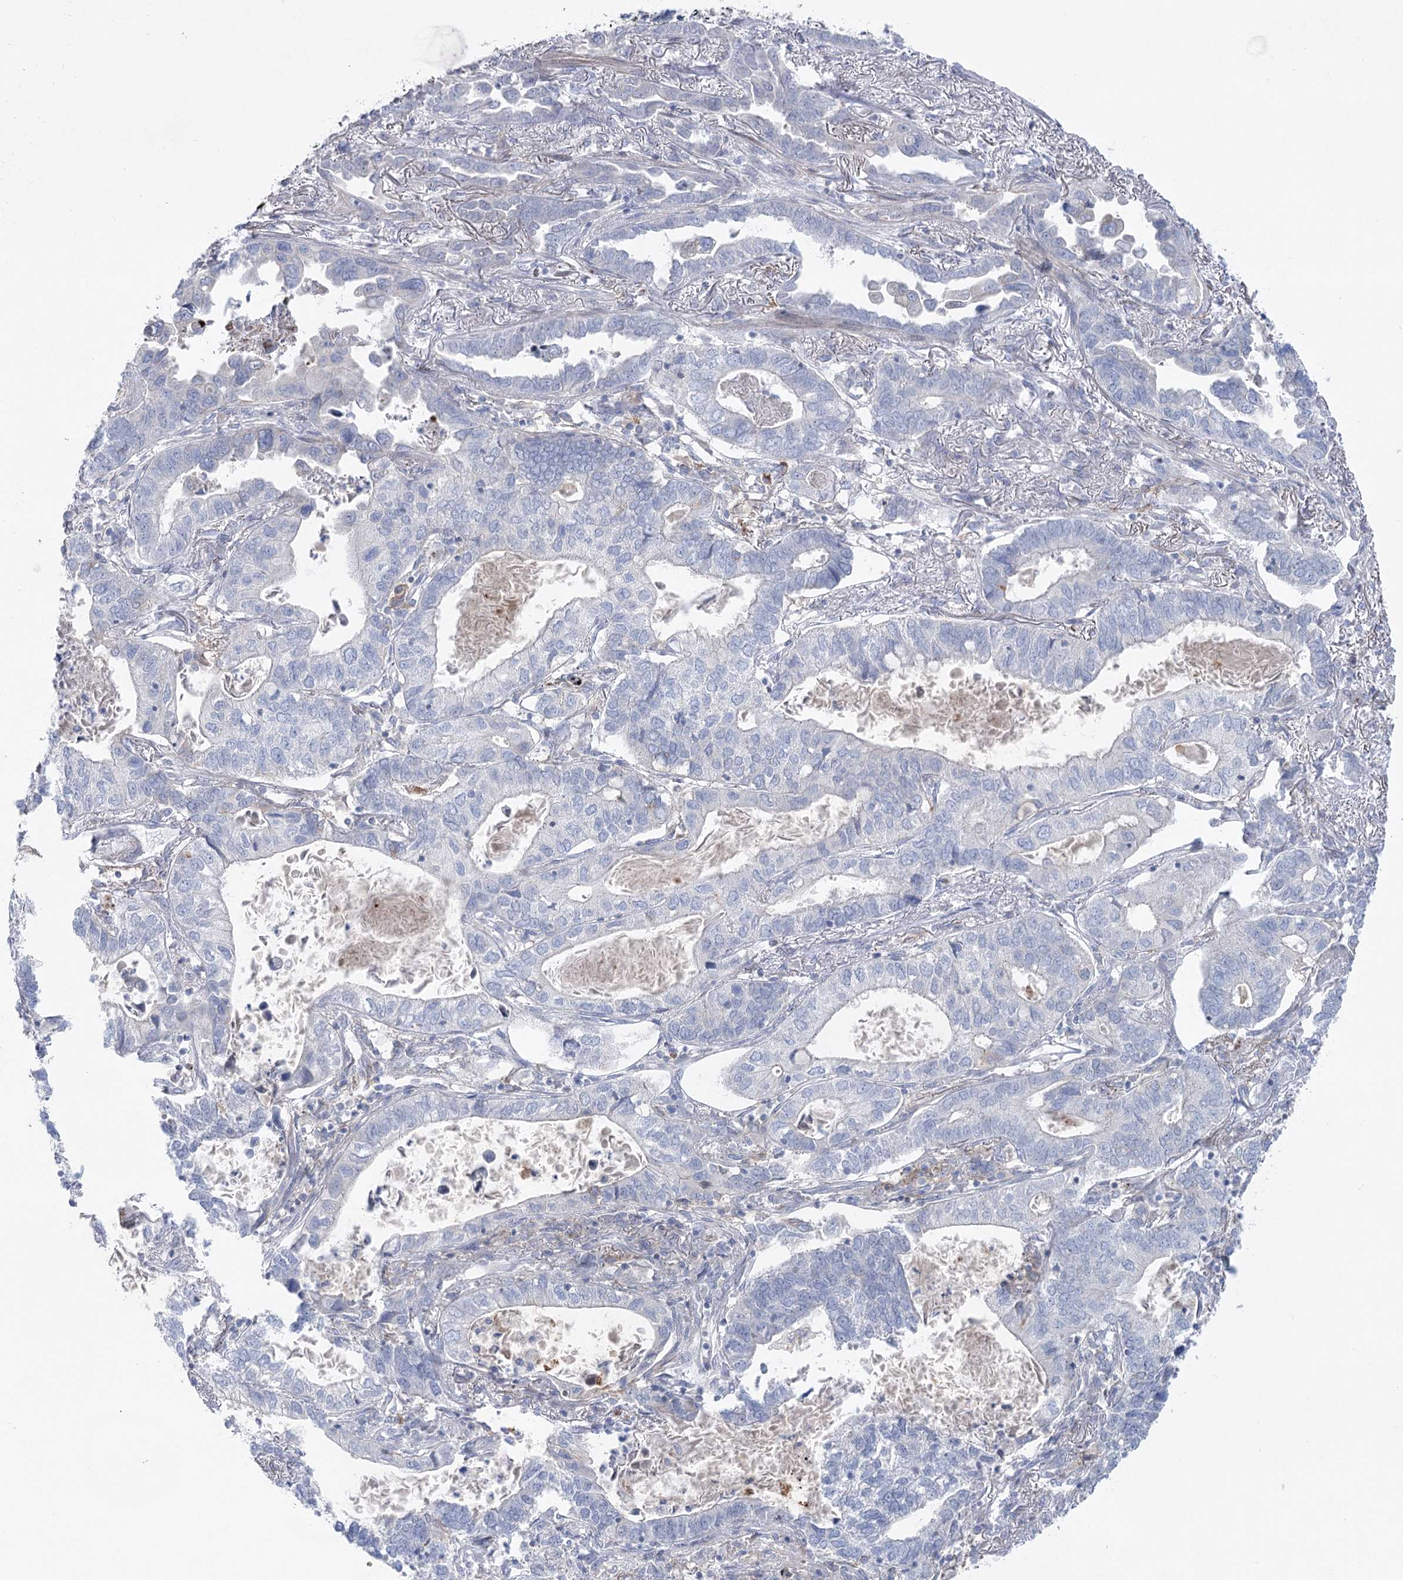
{"staining": {"intensity": "negative", "quantity": "none", "location": "none"}, "tissue": "lung cancer", "cell_type": "Tumor cells", "image_type": "cancer", "snomed": [{"axis": "morphology", "description": "Adenocarcinoma, NOS"}, {"axis": "topography", "description": "Lung"}], "caption": "A micrograph of human lung cancer is negative for staining in tumor cells. Brightfield microscopy of immunohistochemistry (IHC) stained with DAB (brown) and hematoxylin (blue), captured at high magnification.", "gene": "SCN11A", "patient": {"sex": "male", "age": 67}}